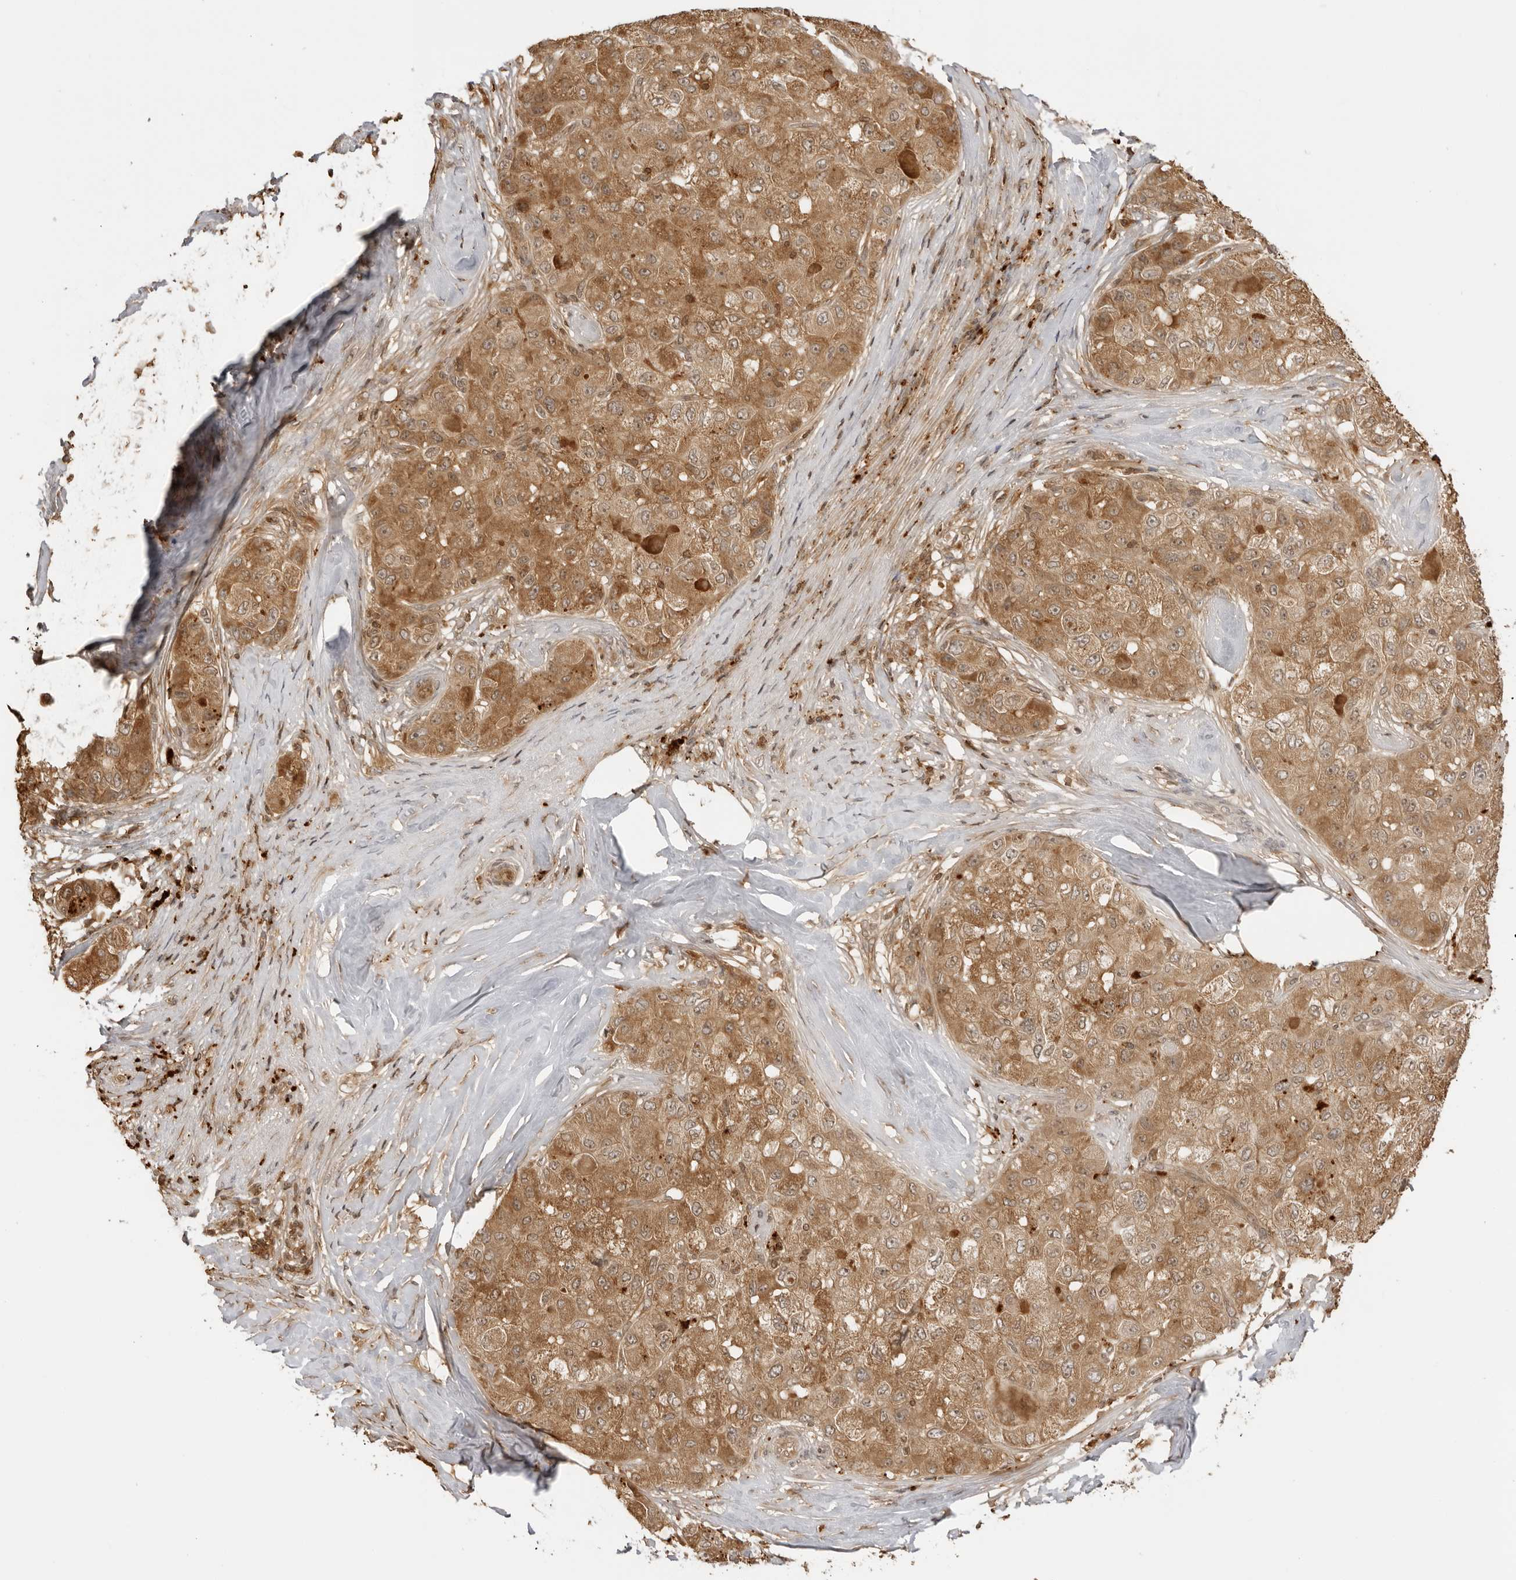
{"staining": {"intensity": "moderate", "quantity": ">75%", "location": "cytoplasmic/membranous,nuclear"}, "tissue": "liver cancer", "cell_type": "Tumor cells", "image_type": "cancer", "snomed": [{"axis": "morphology", "description": "Carcinoma, Hepatocellular, NOS"}, {"axis": "topography", "description": "Liver"}], "caption": "Immunohistochemistry staining of liver cancer (hepatocellular carcinoma), which shows medium levels of moderate cytoplasmic/membranous and nuclear positivity in approximately >75% of tumor cells indicating moderate cytoplasmic/membranous and nuclear protein staining. The staining was performed using DAB (brown) for protein detection and nuclei were counterstained in hematoxylin (blue).", "gene": "IKBKE", "patient": {"sex": "male", "age": 80}}